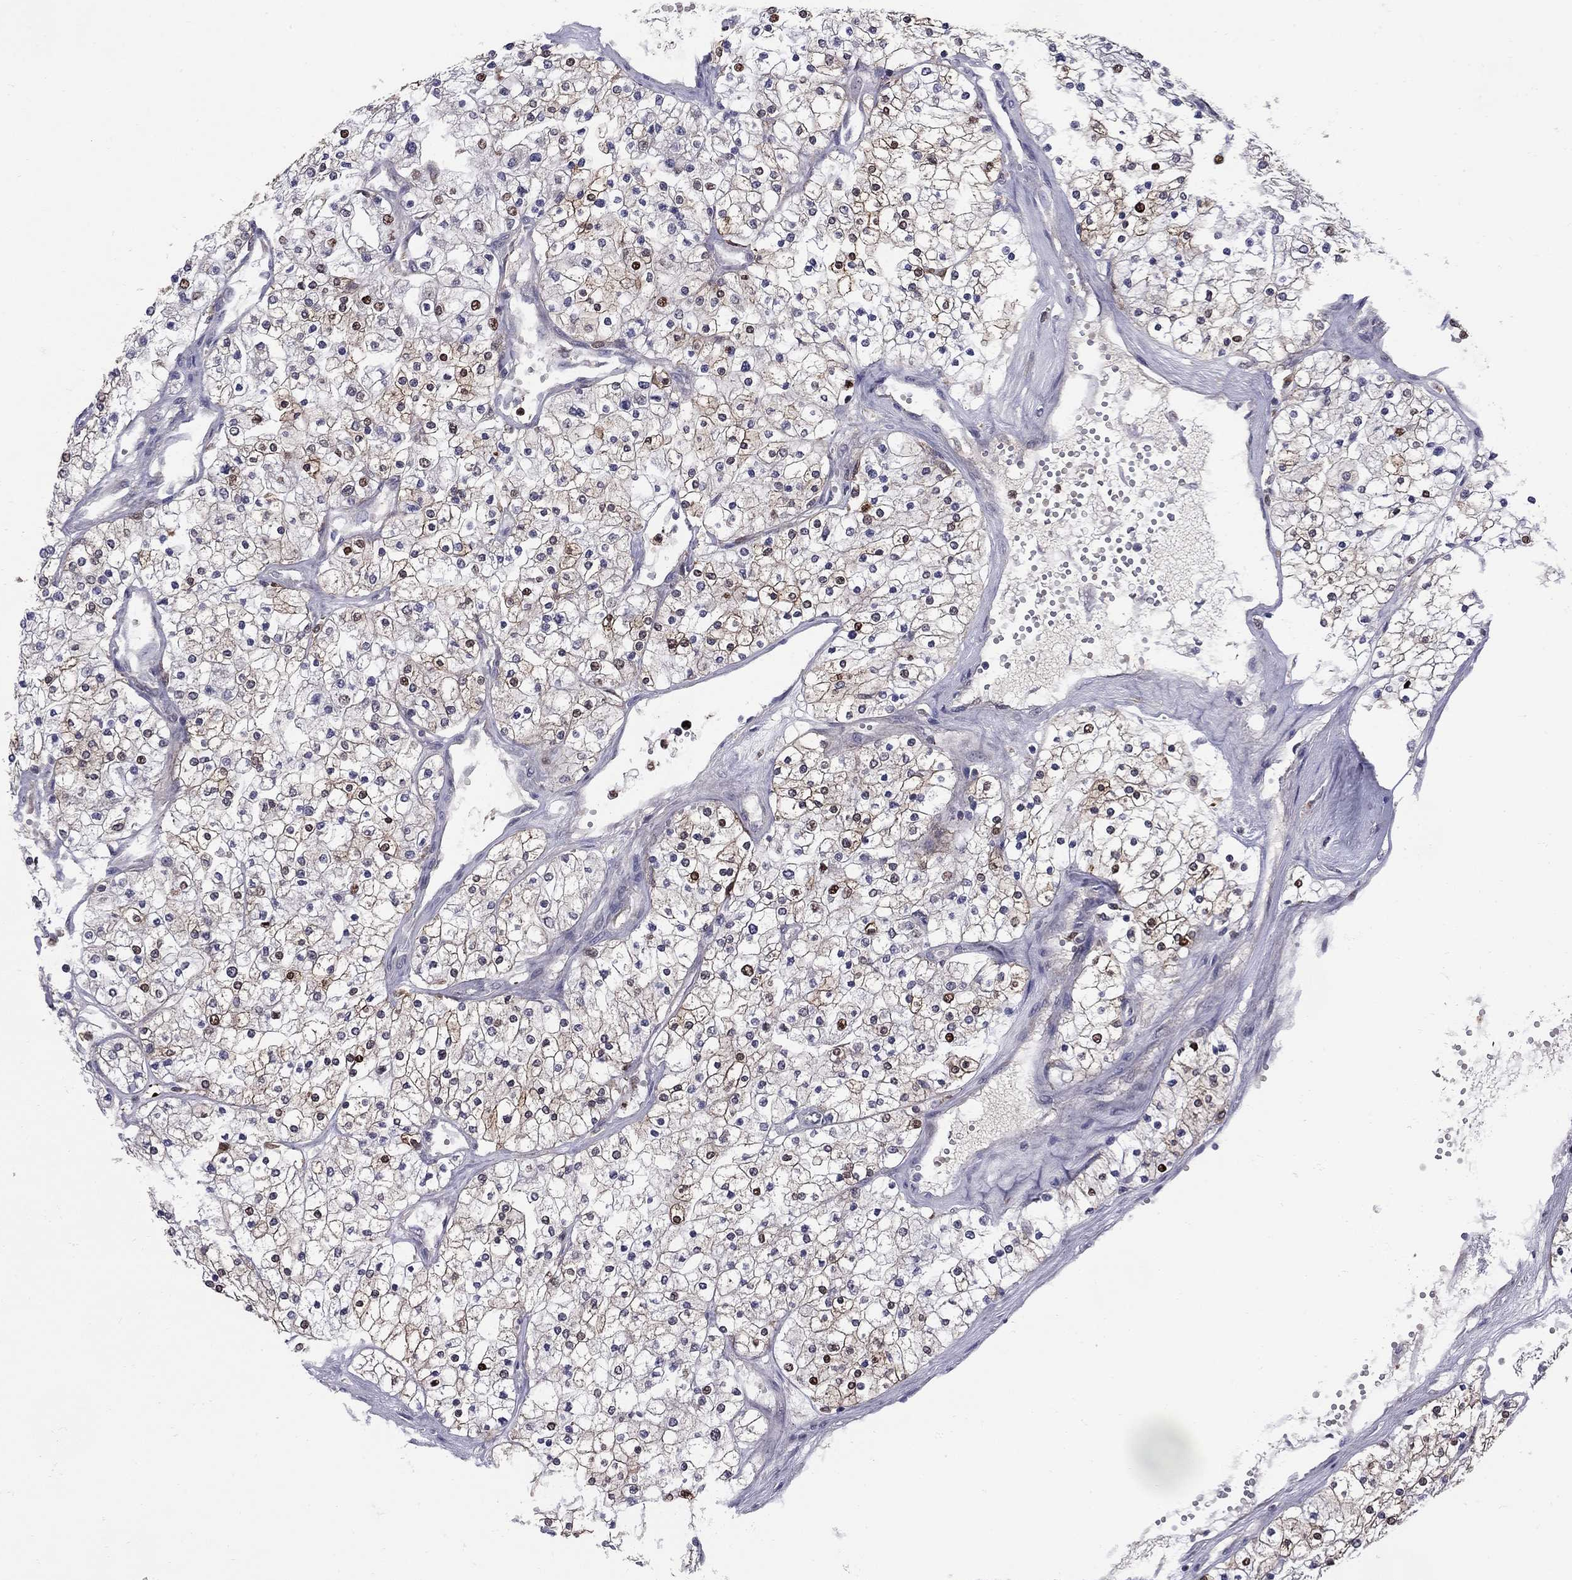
{"staining": {"intensity": "strong", "quantity": "<25%", "location": "nuclear"}, "tissue": "renal cancer", "cell_type": "Tumor cells", "image_type": "cancer", "snomed": [{"axis": "morphology", "description": "Adenocarcinoma, NOS"}, {"axis": "topography", "description": "Kidney"}], "caption": "A brown stain labels strong nuclear staining of a protein in human renal cancer tumor cells. Nuclei are stained in blue.", "gene": "PCGF3", "patient": {"sex": "male", "age": 80}}